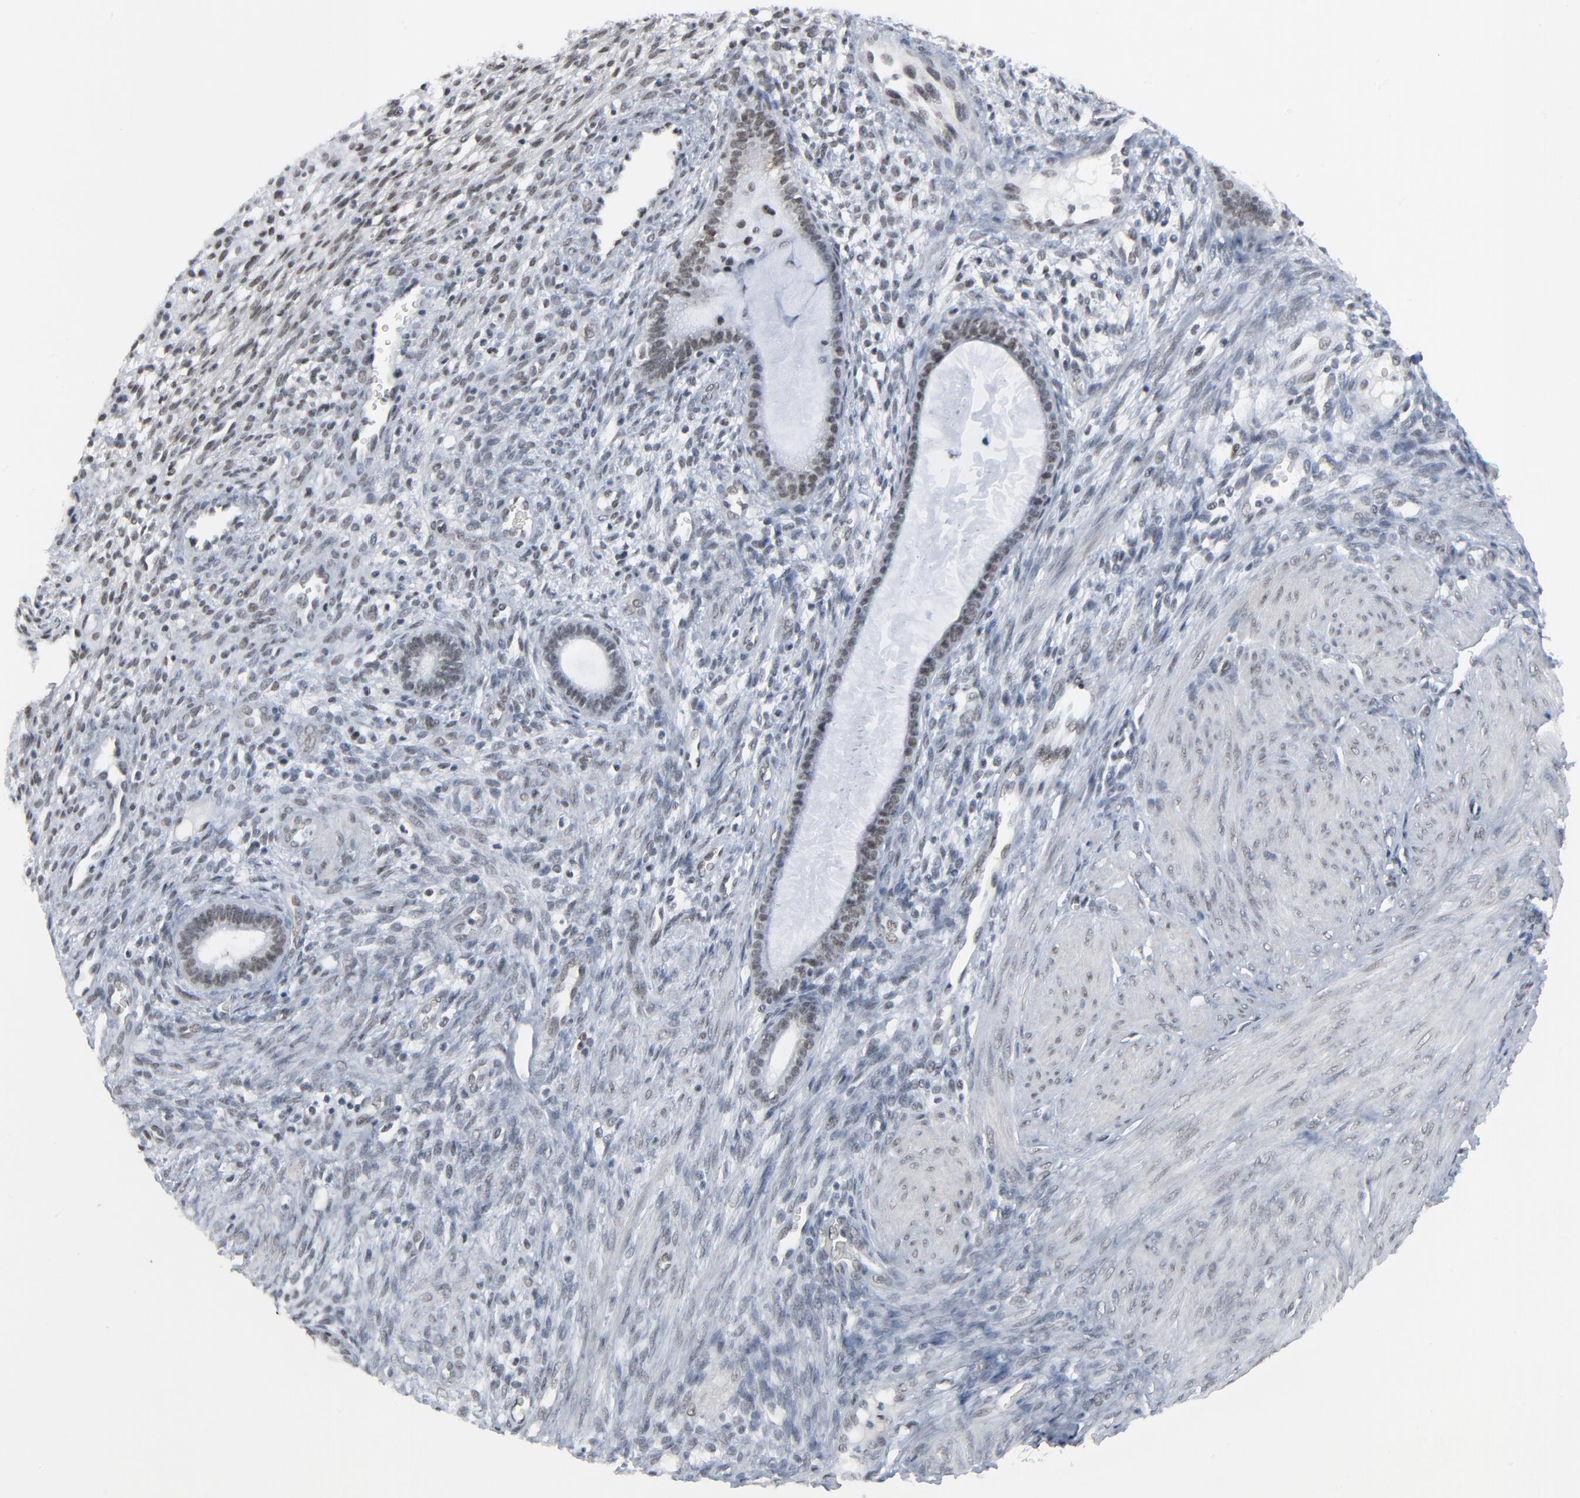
{"staining": {"intensity": "negative", "quantity": "none", "location": "none"}, "tissue": "endometrium", "cell_type": "Cells in endometrial stroma", "image_type": "normal", "snomed": [{"axis": "morphology", "description": "Normal tissue, NOS"}, {"axis": "topography", "description": "Endometrium"}], "caption": "Immunohistochemistry (IHC) micrograph of unremarkable endometrium: human endometrium stained with DAB (3,3'-diaminobenzidine) displays no significant protein staining in cells in endometrial stroma. (Brightfield microscopy of DAB immunohistochemistry at high magnification).", "gene": "FBXO28", "patient": {"sex": "female", "age": 72}}